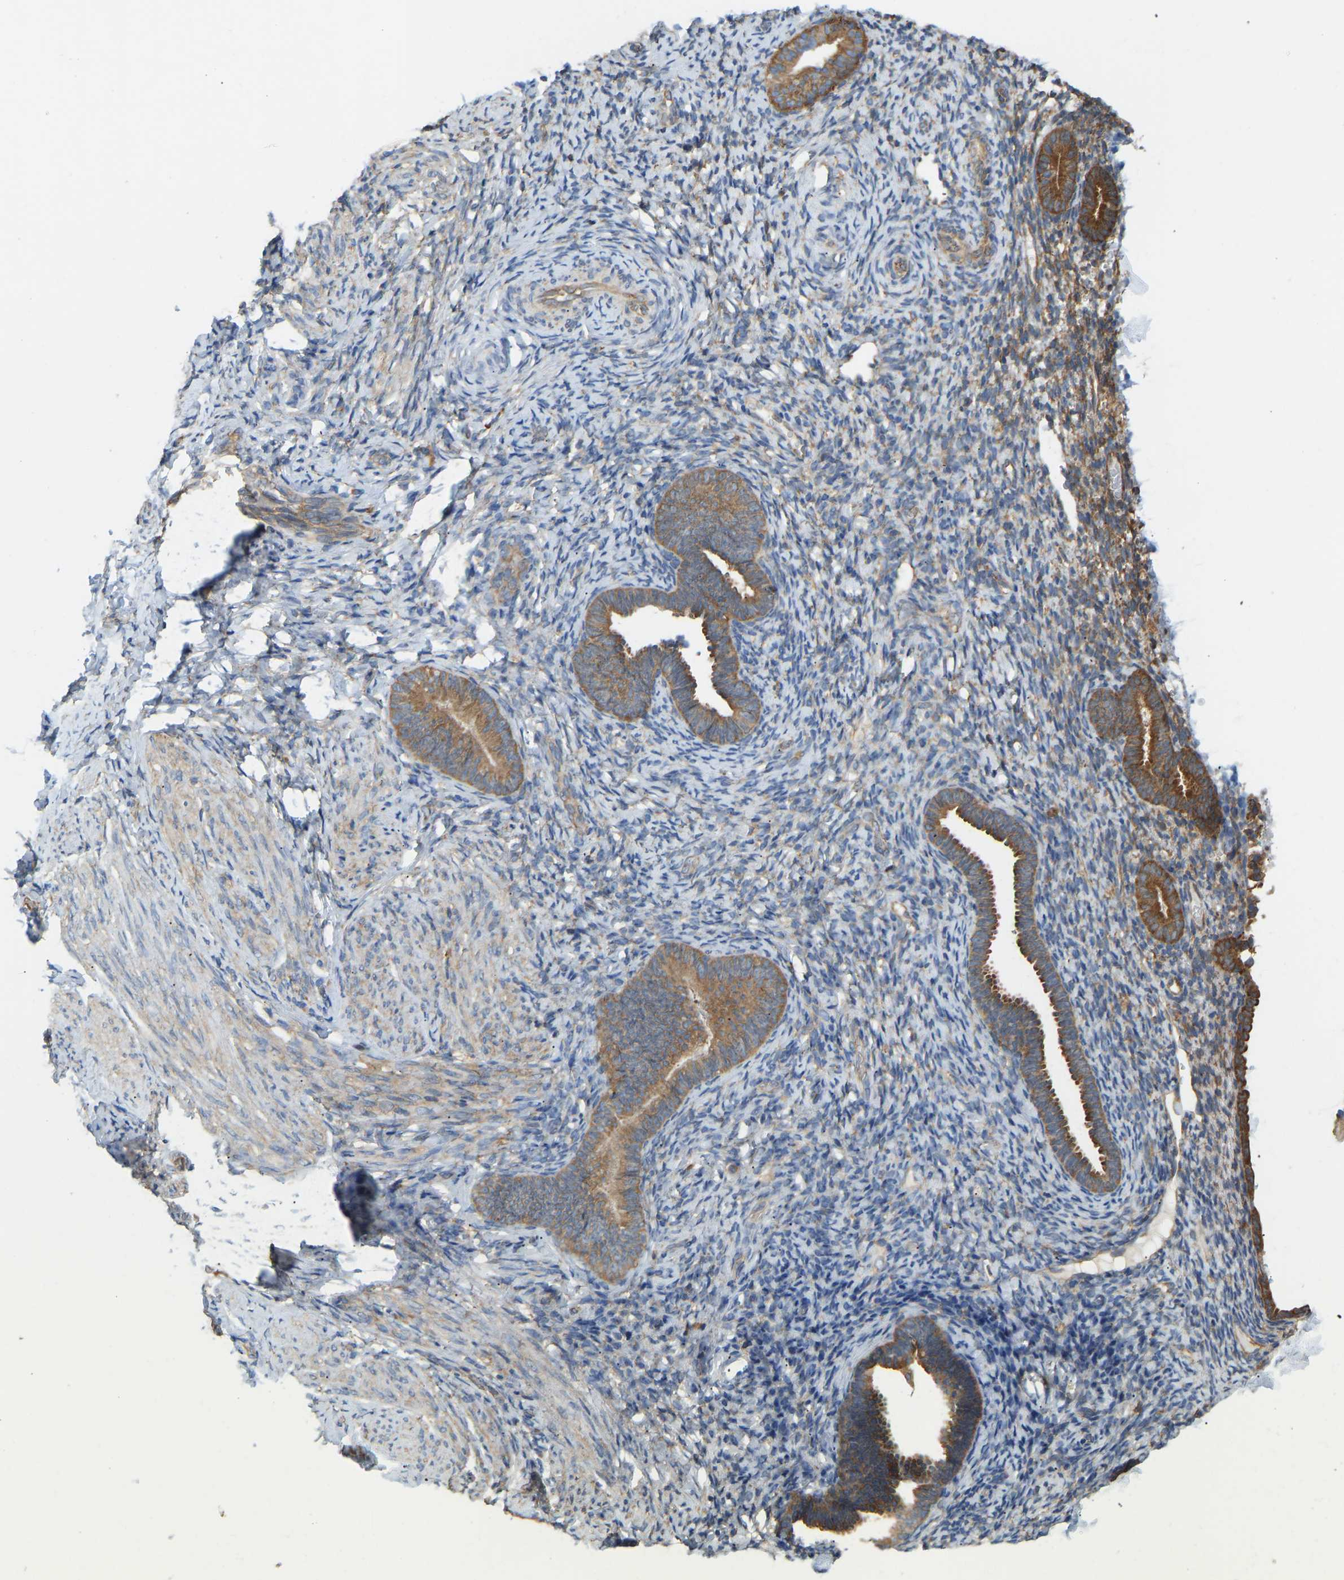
{"staining": {"intensity": "moderate", "quantity": "25%-75%", "location": "cytoplasmic/membranous"}, "tissue": "endometrium", "cell_type": "Cells in endometrial stroma", "image_type": "normal", "snomed": [{"axis": "morphology", "description": "Normal tissue, NOS"}, {"axis": "topography", "description": "Endometrium"}], "caption": "DAB (3,3'-diaminobenzidine) immunohistochemical staining of benign human endometrium exhibits moderate cytoplasmic/membranous protein positivity in approximately 25%-75% of cells in endometrial stroma.", "gene": "RPS6KB2", "patient": {"sex": "female", "age": 51}}